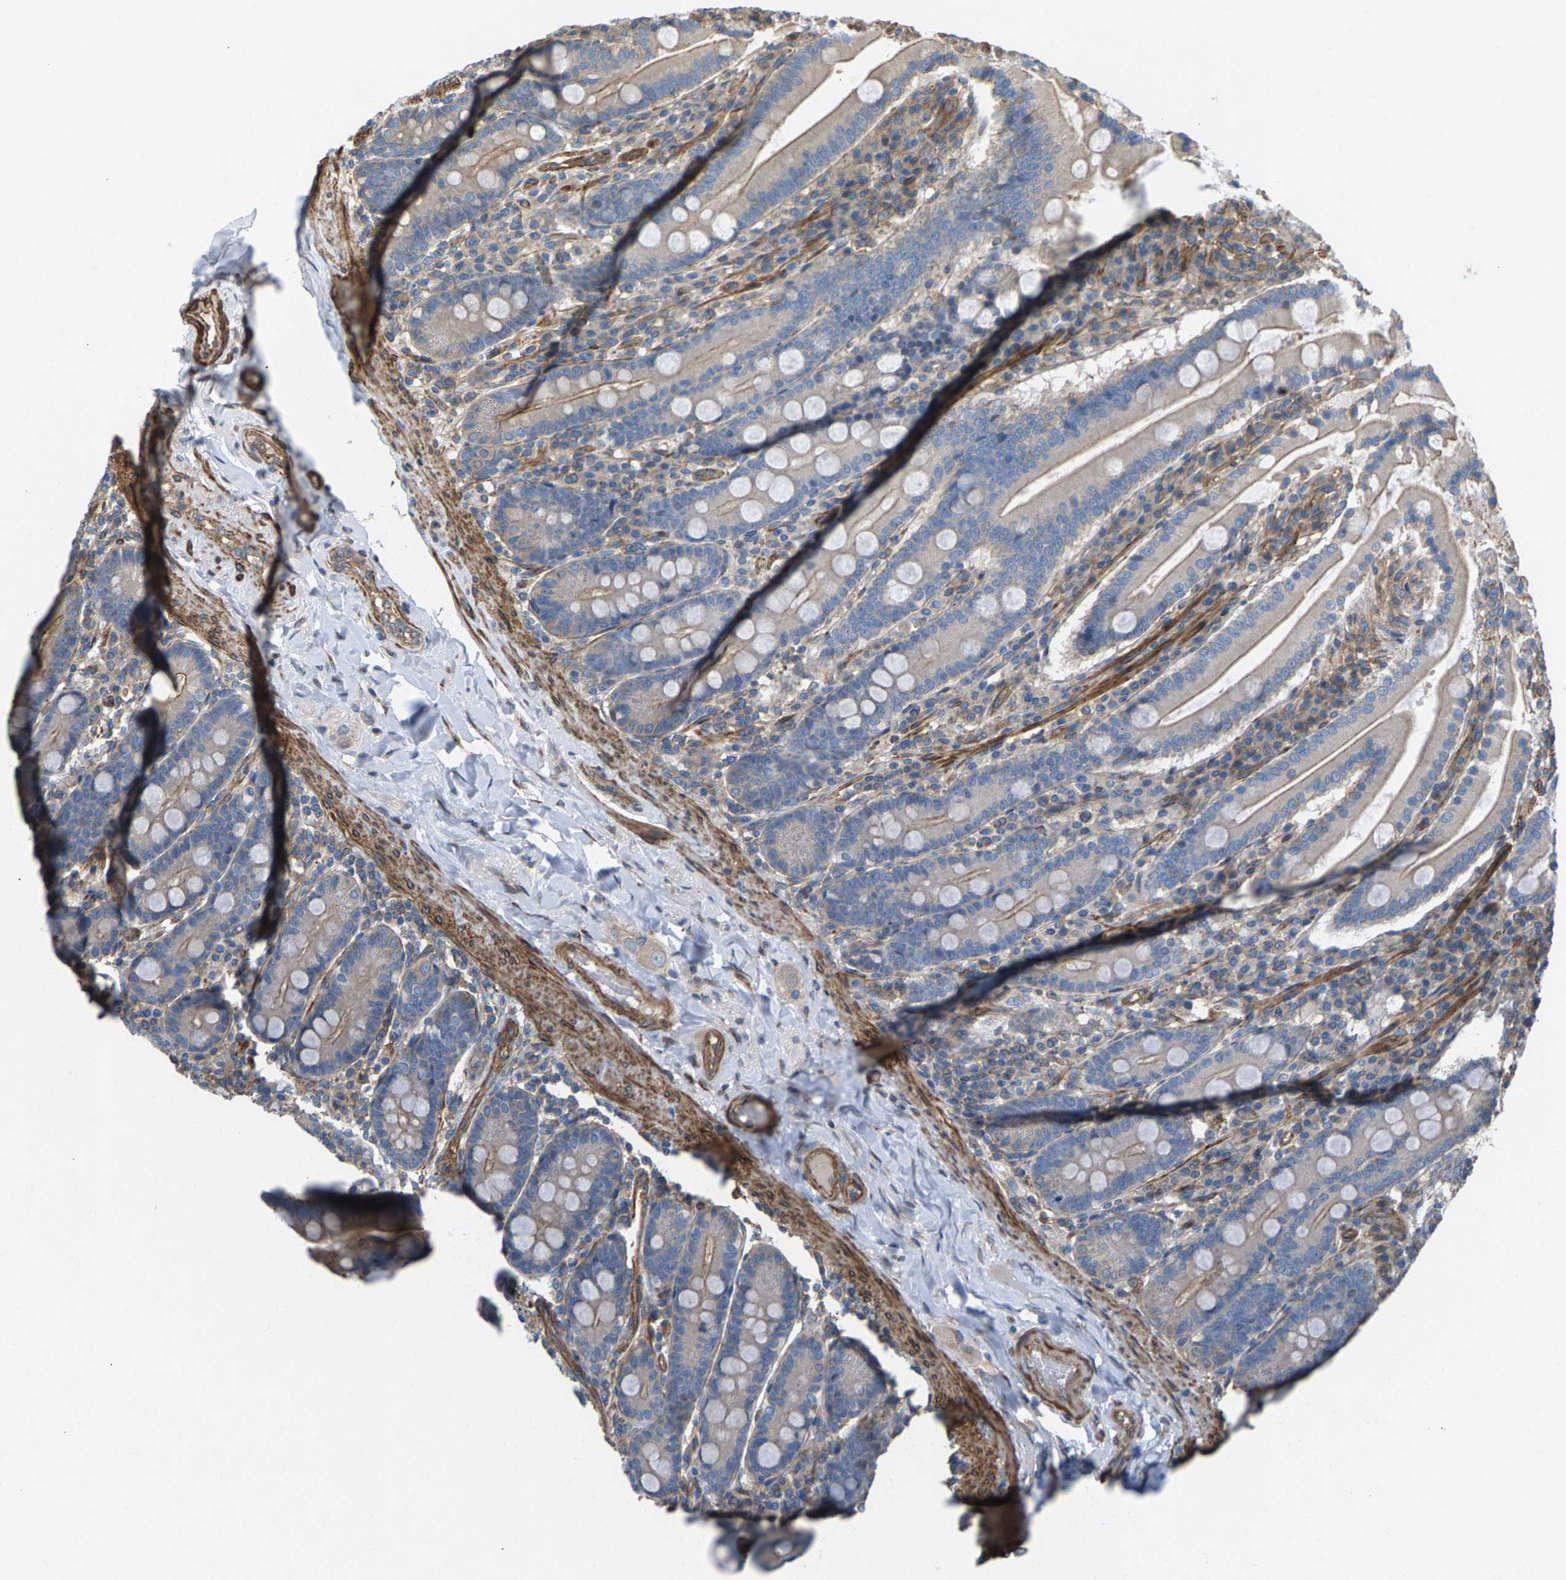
{"staining": {"intensity": "weak", "quantity": "<25%", "location": "cytoplasmic/membranous"}, "tissue": "duodenum", "cell_type": "Glandular cells", "image_type": "normal", "snomed": [{"axis": "morphology", "description": "Normal tissue, NOS"}, {"axis": "topography", "description": "Duodenum"}], "caption": "Image shows no protein expression in glandular cells of benign duodenum.", "gene": "PDCL", "patient": {"sex": "male", "age": 50}}